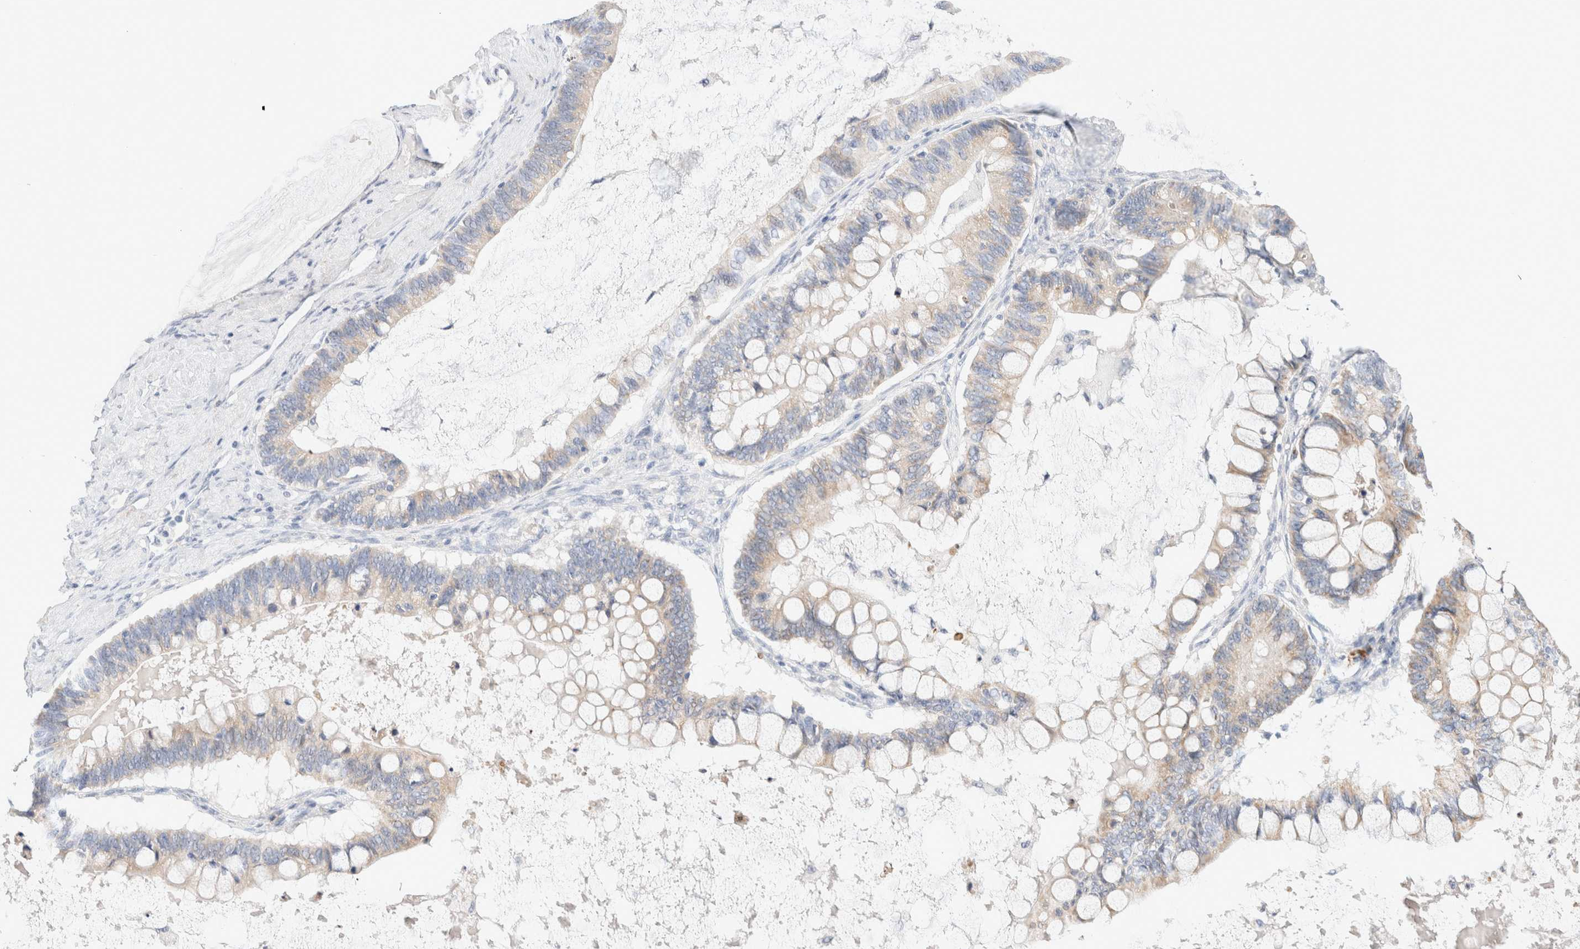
{"staining": {"intensity": "weak", "quantity": "<25%", "location": "cytoplasmic/membranous"}, "tissue": "ovarian cancer", "cell_type": "Tumor cells", "image_type": "cancer", "snomed": [{"axis": "morphology", "description": "Cystadenocarcinoma, mucinous, NOS"}, {"axis": "topography", "description": "Ovary"}], "caption": "Histopathology image shows no significant protein staining in tumor cells of ovarian cancer (mucinous cystadenocarcinoma).", "gene": "GADD45G", "patient": {"sex": "female", "age": 61}}